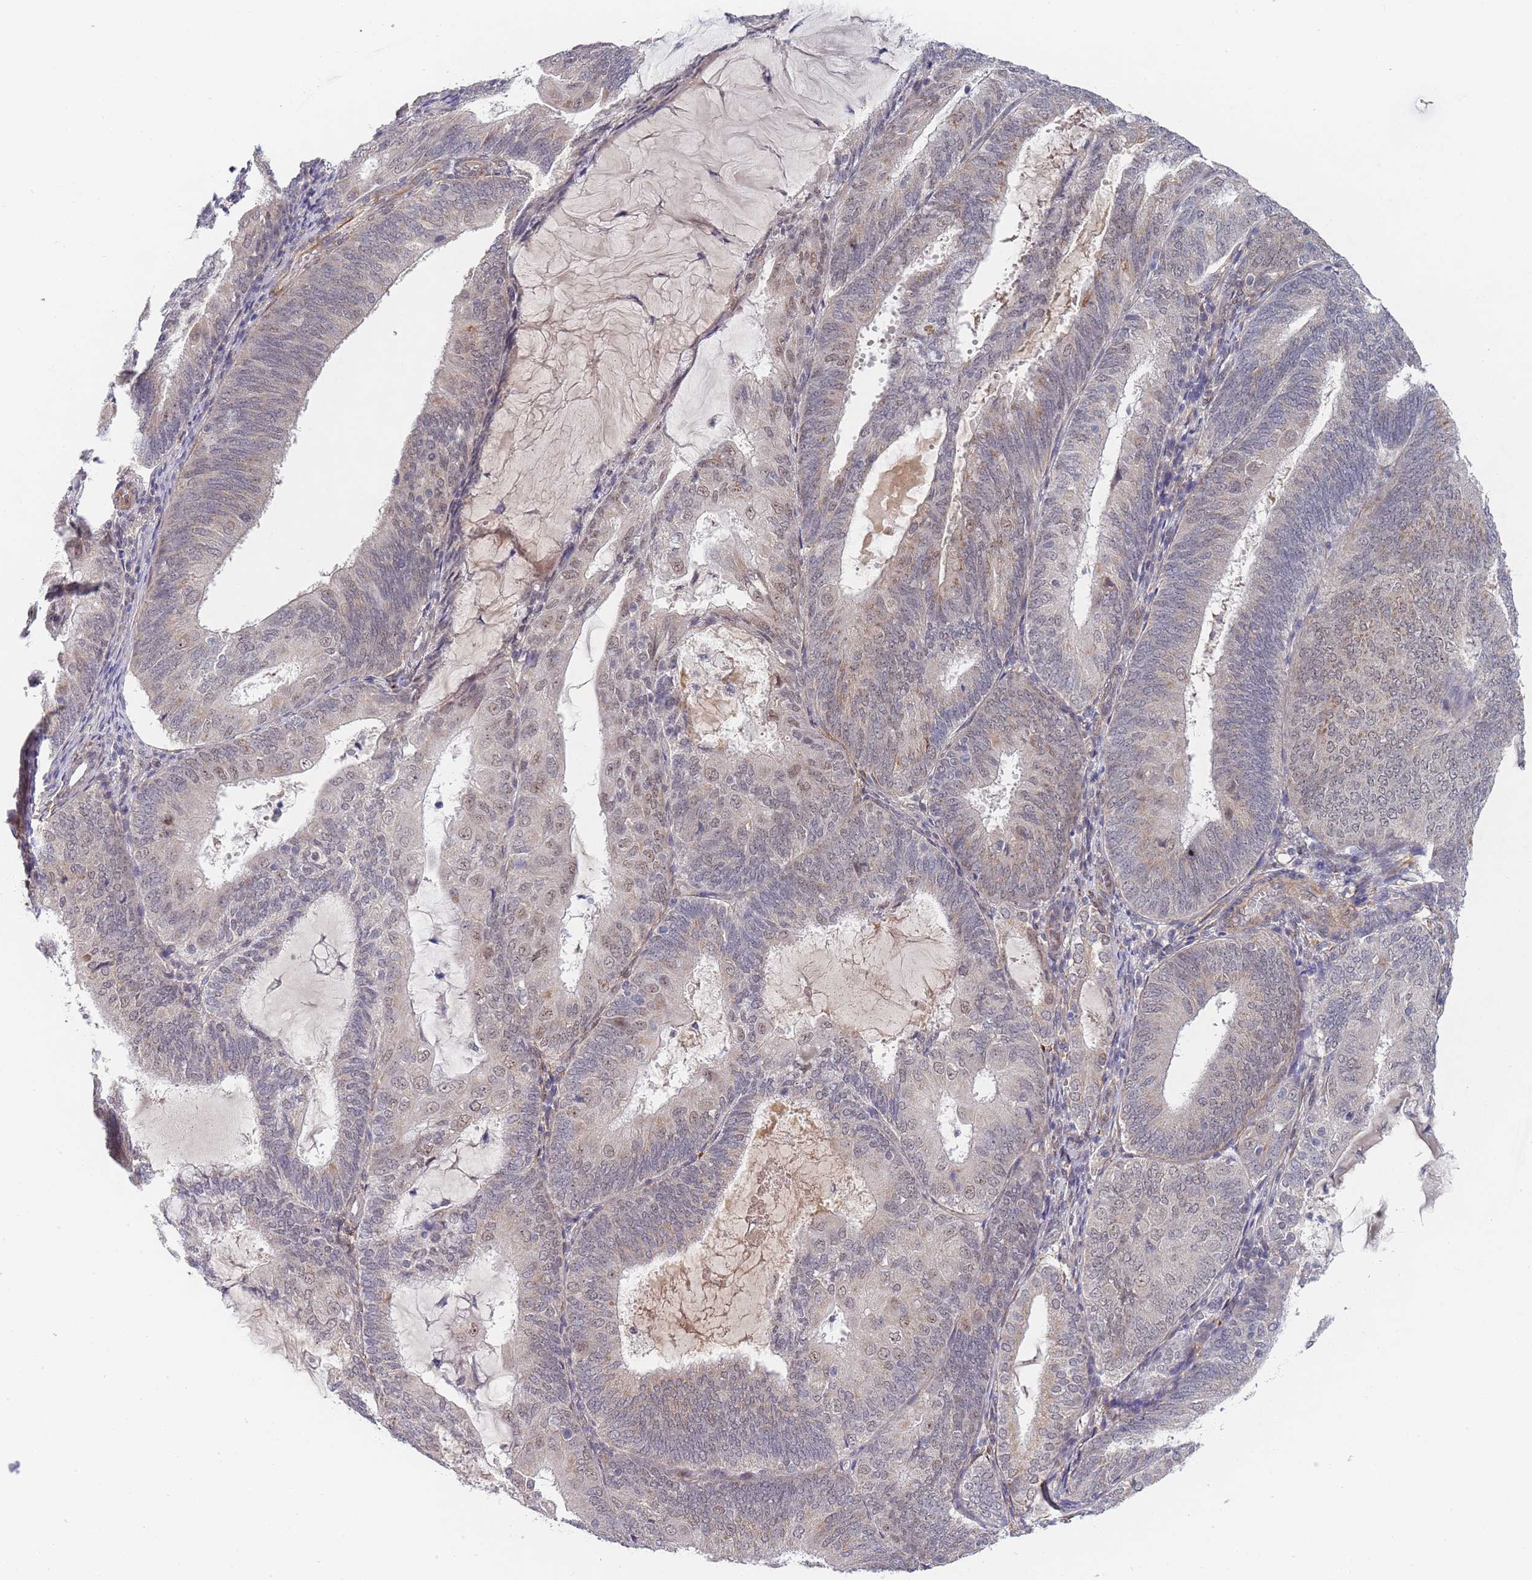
{"staining": {"intensity": "weak", "quantity": "<25%", "location": "nuclear"}, "tissue": "endometrial cancer", "cell_type": "Tumor cells", "image_type": "cancer", "snomed": [{"axis": "morphology", "description": "Adenocarcinoma, NOS"}, {"axis": "topography", "description": "Endometrium"}], "caption": "The histopathology image exhibits no staining of tumor cells in endometrial cancer.", "gene": "B4GALT4", "patient": {"sex": "female", "age": 81}}